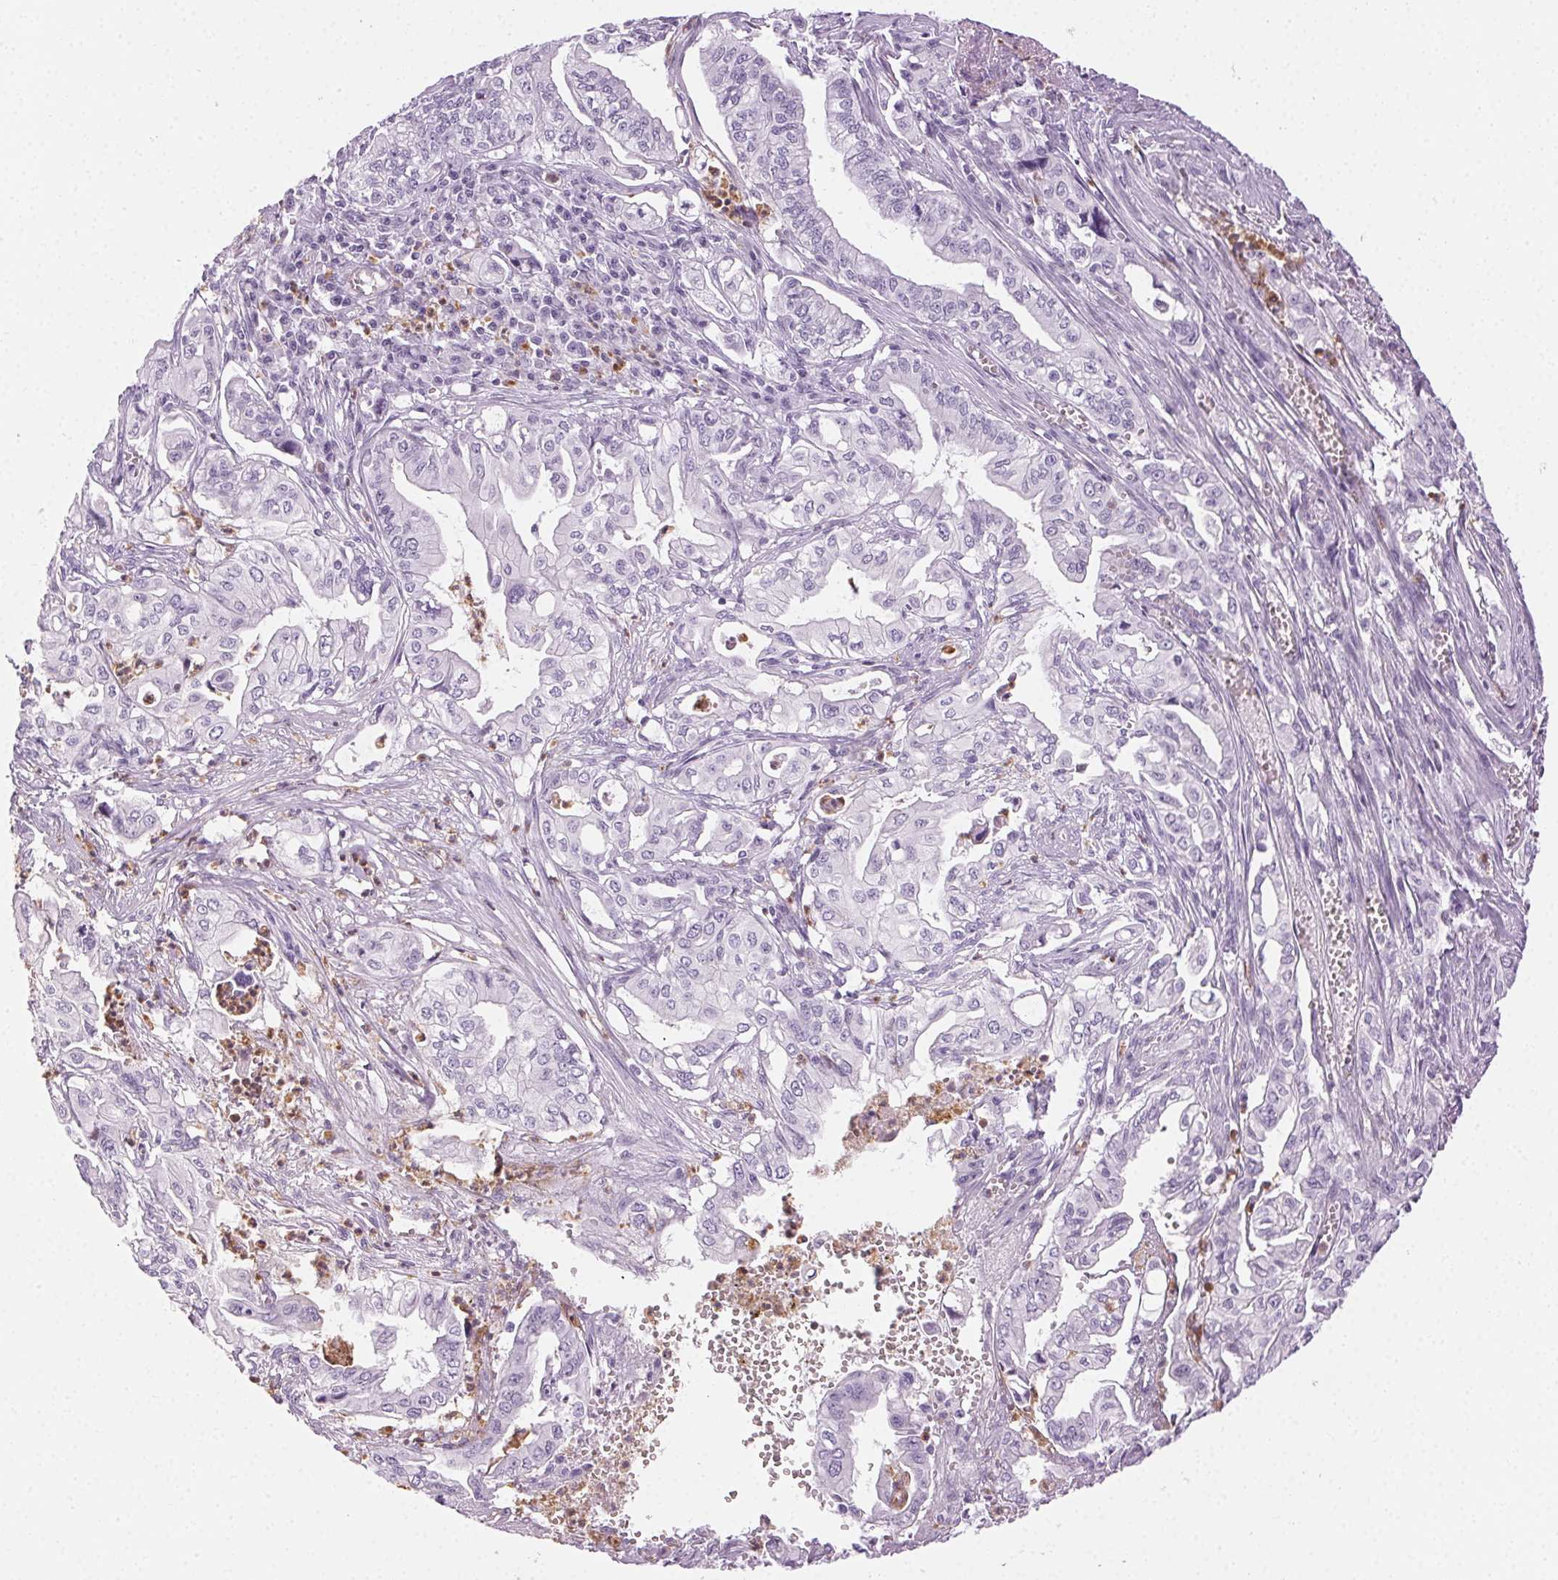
{"staining": {"intensity": "negative", "quantity": "none", "location": "none"}, "tissue": "pancreatic cancer", "cell_type": "Tumor cells", "image_type": "cancer", "snomed": [{"axis": "morphology", "description": "Adenocarcinoma, NOS"}, {"axis": "topography", "description": "Pancreas"}], "caption": "High magnification brightfield microscopy of pancreatic cancer stained with DAB (3,3'-diaminobenzidine) (brown) and counterstained with hematoxylin (blue): tumor cells show no significant expression.", "gene": "MPO", "patient": {"sex": "male", "age": 68}}